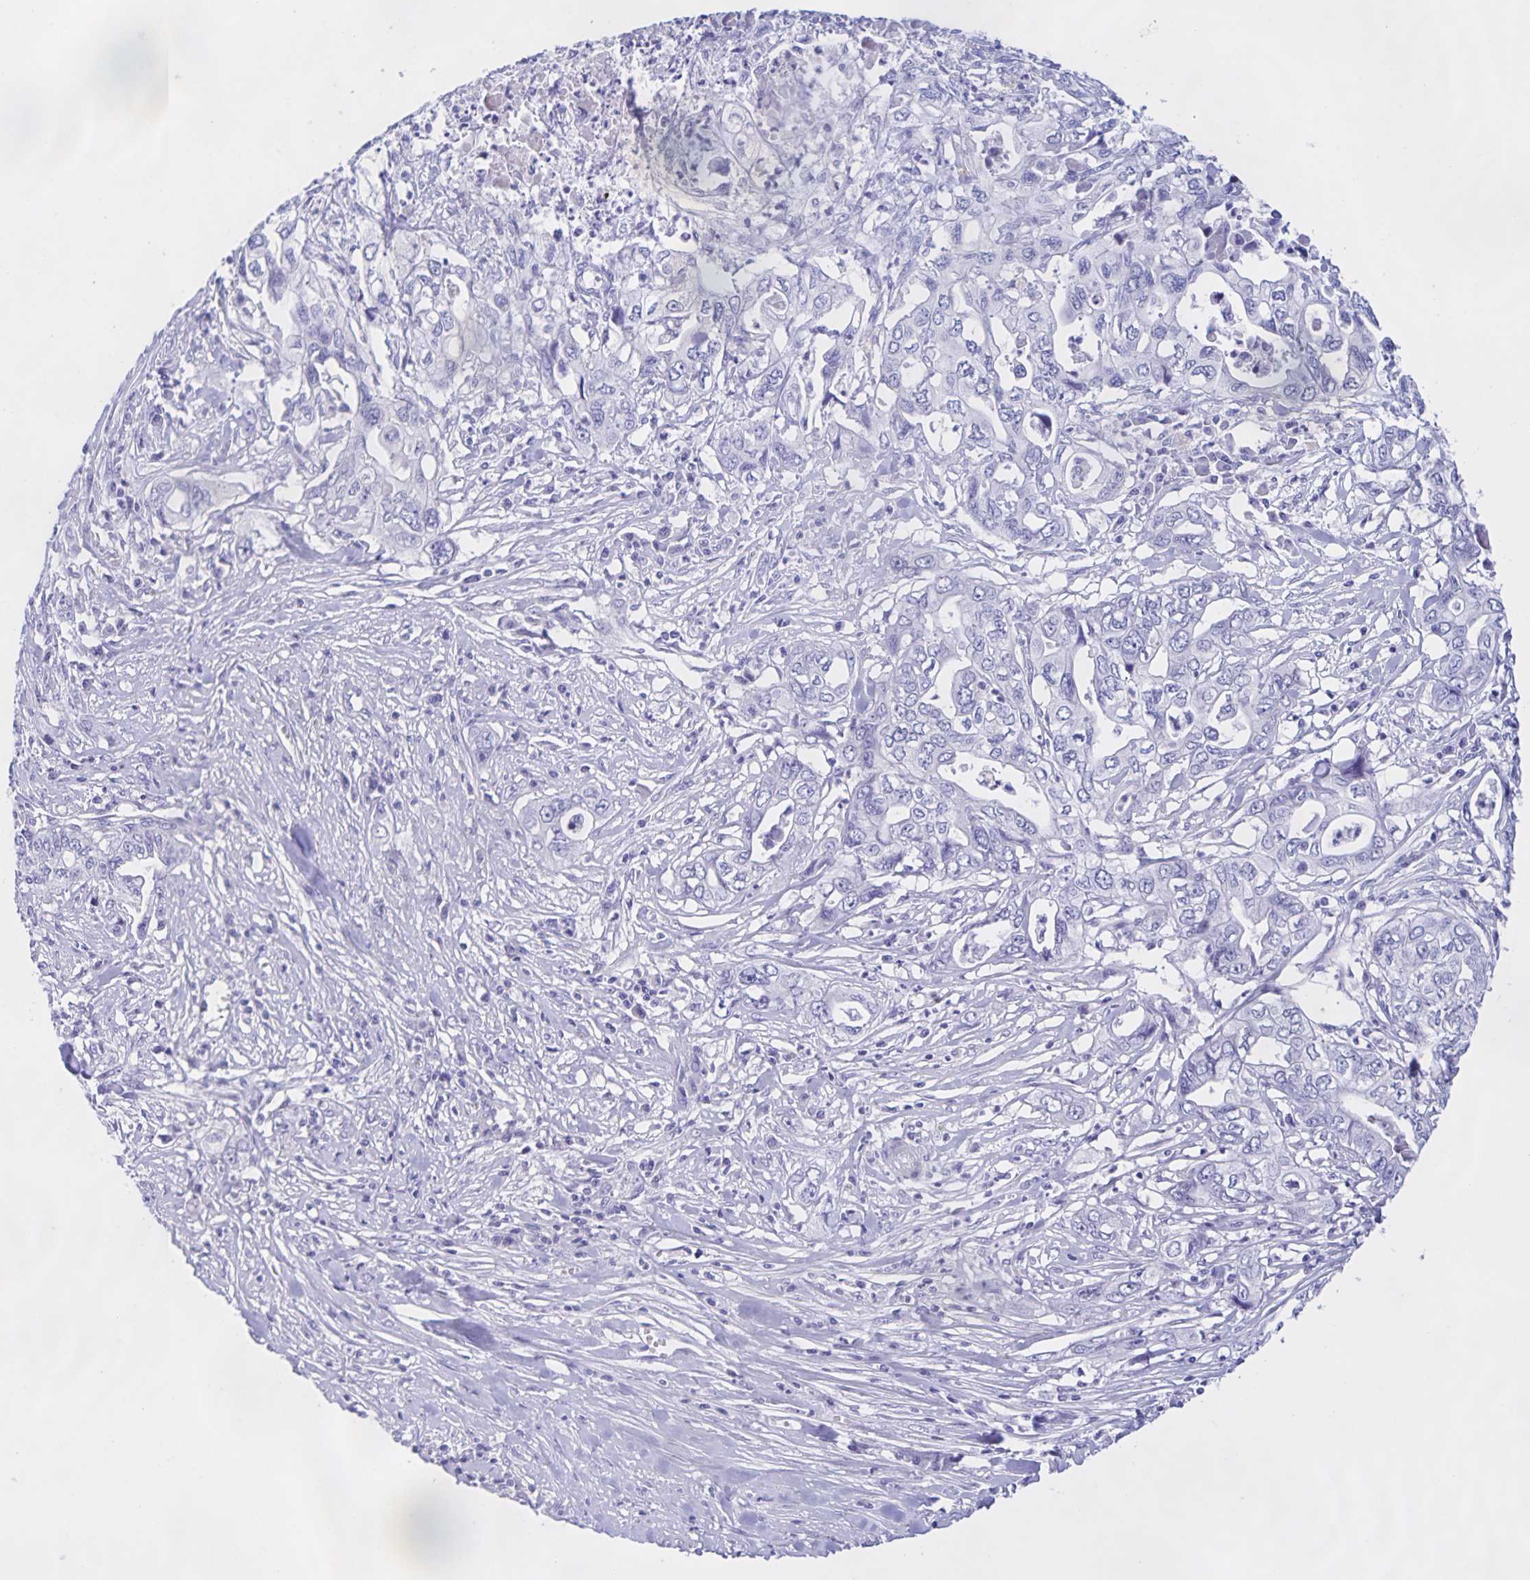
{"staining": {"intensity": "negative", "quantity": "none", "location": "none"}, "tissue": "pancreatic cancer", "cell_type": "Tumor cells", "image_type": "cancer", "snomed": [{"axis": "morphology", "description": "Adenocarcinoma, NOS"}, {"axis": "topography", "description": "Pancreas"}], "caption": "Adenocarcinoma (pancreatic) was stained to show a protein in brown. There is no significant positivity in tumor cells.", "gene": "CATSPER4", "patient": {"sex": "male", "age": 68}}